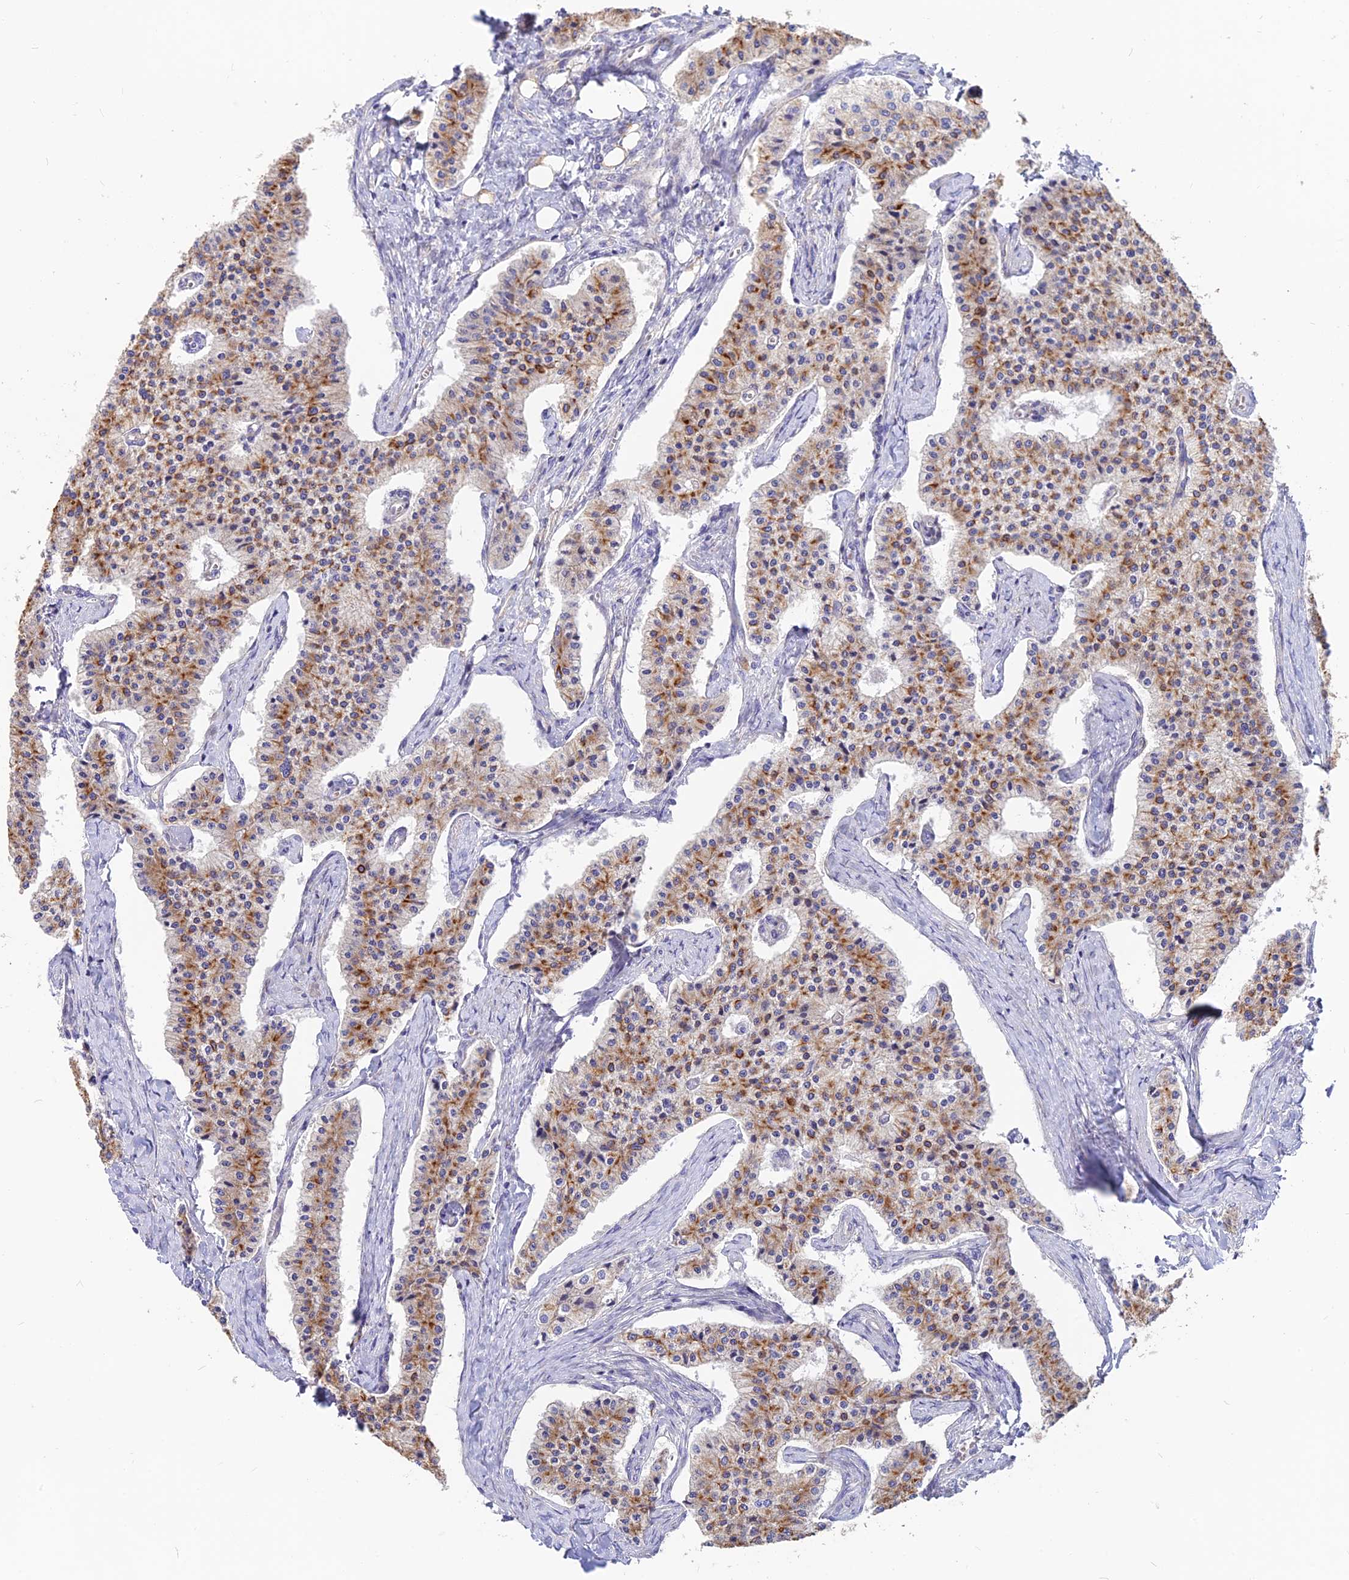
{"staining": {"intensity": "moderate", "quantity": "25%-75%", "location": "cytoplasmic/membranous"}, "tissue": "carcinoid", "cell_type": "Tumor cells", "image_type": "cancer", "snomed": [{"axis": "morphology", "description": "Carcinoid, malignant, NOS"}, {"axis": "topography", "description": "Colon"}], "caption": "Malignant carcinoid stained with a protein marker exhibits moderate staining in tumor cells.", "gene": "DENND2D", "patient": {"sex": "female", "age": 52}}